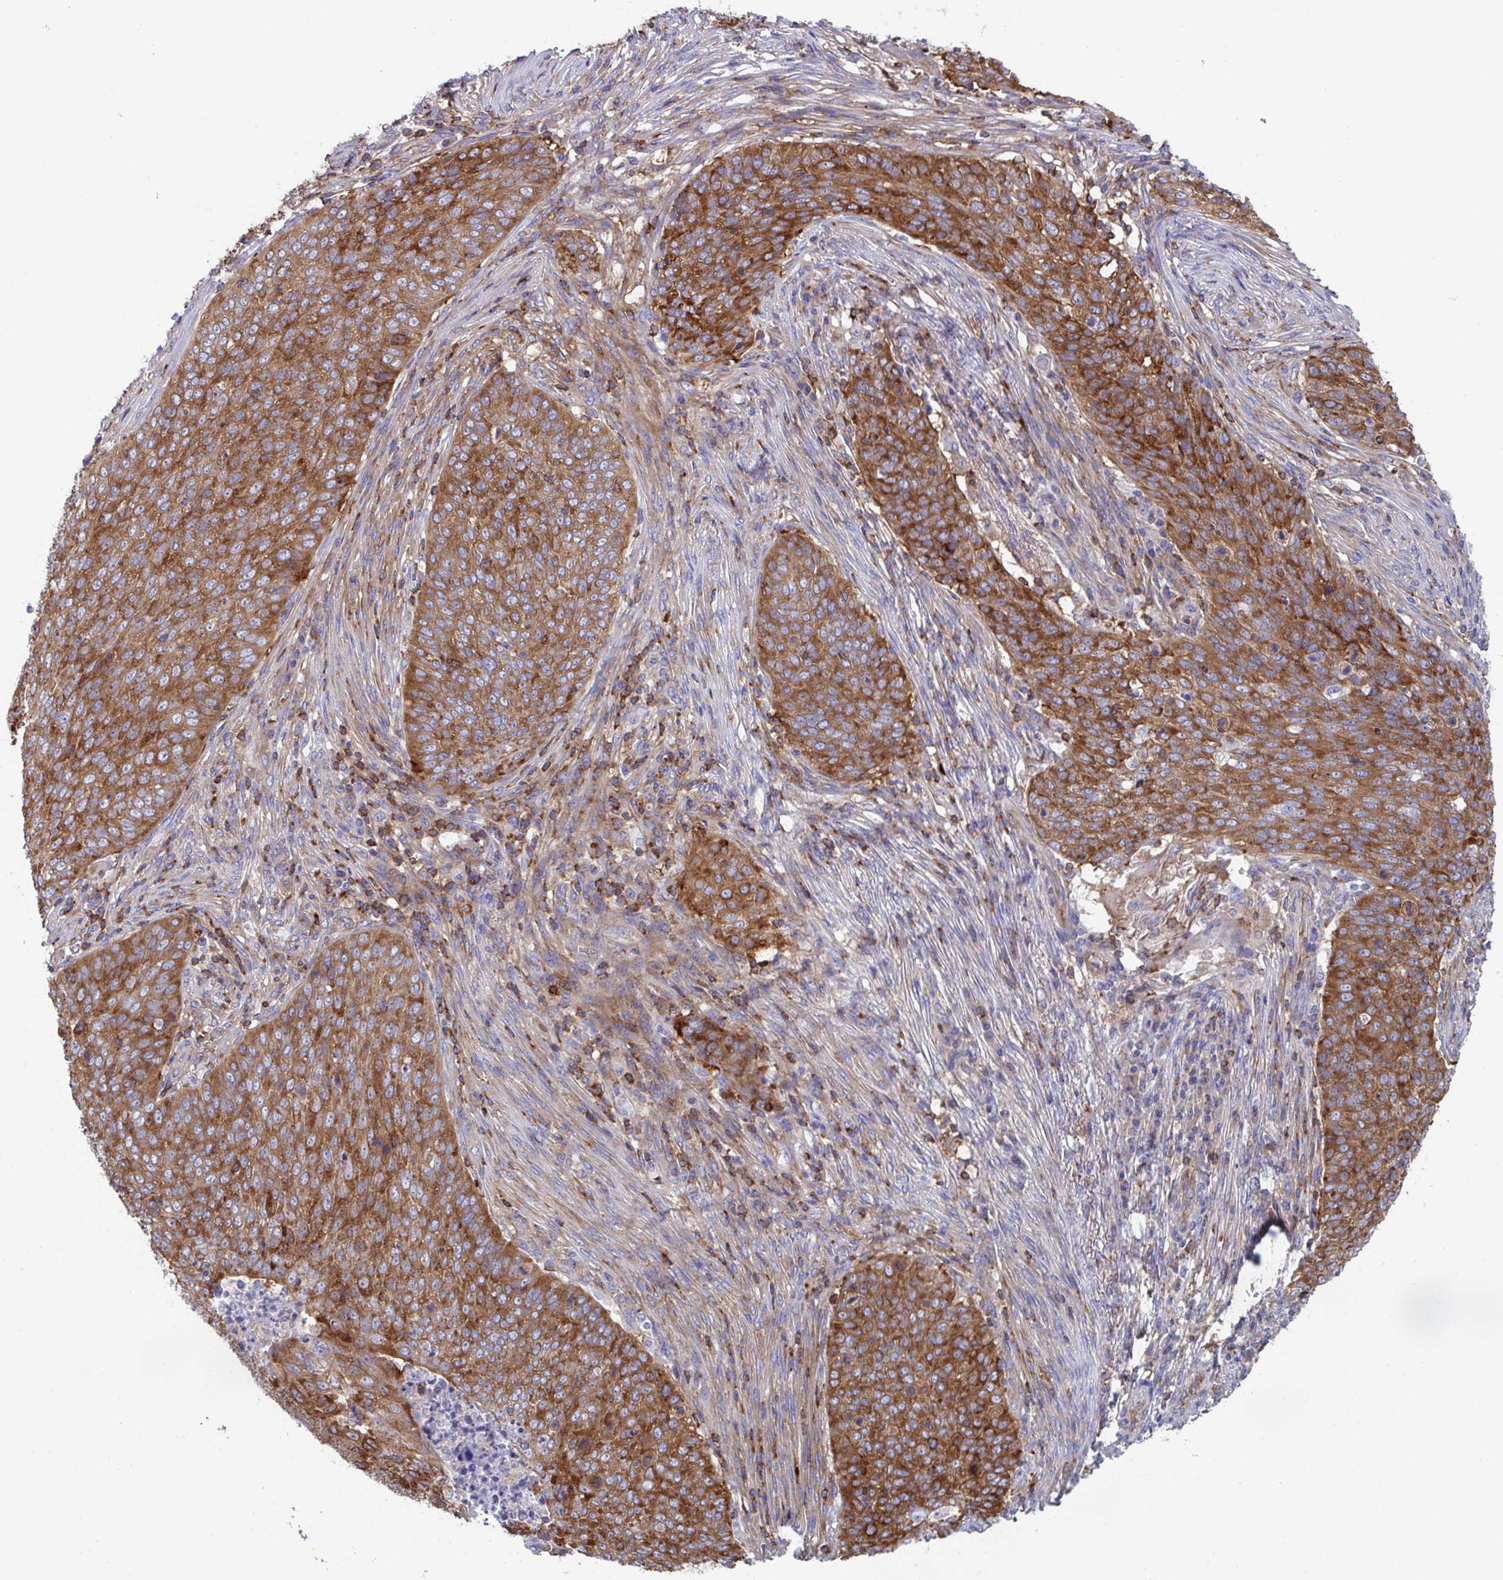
{"staining": {"intensity": "strong", "quantity": ">75%", "location": "cytoplasmic/membranous"}, "tissue": "lung cancer", "cell_type": "Tumor cells", "image_type": "cancer", "snomed": [{"axis": "morphology", "description": "Squamous cell carcinoma, NOS"}, {"axis": "topography", "description": "Lung"}], "caption": "Strong cytoplasmic/membranous positivity for a protein is seen in approximately >75% of tumor cells of lung squamous cell carcinoma using immunohistochemistry (IHC).", "gene": "WNK1", "patient": {"sex": "male", "age": 63}}